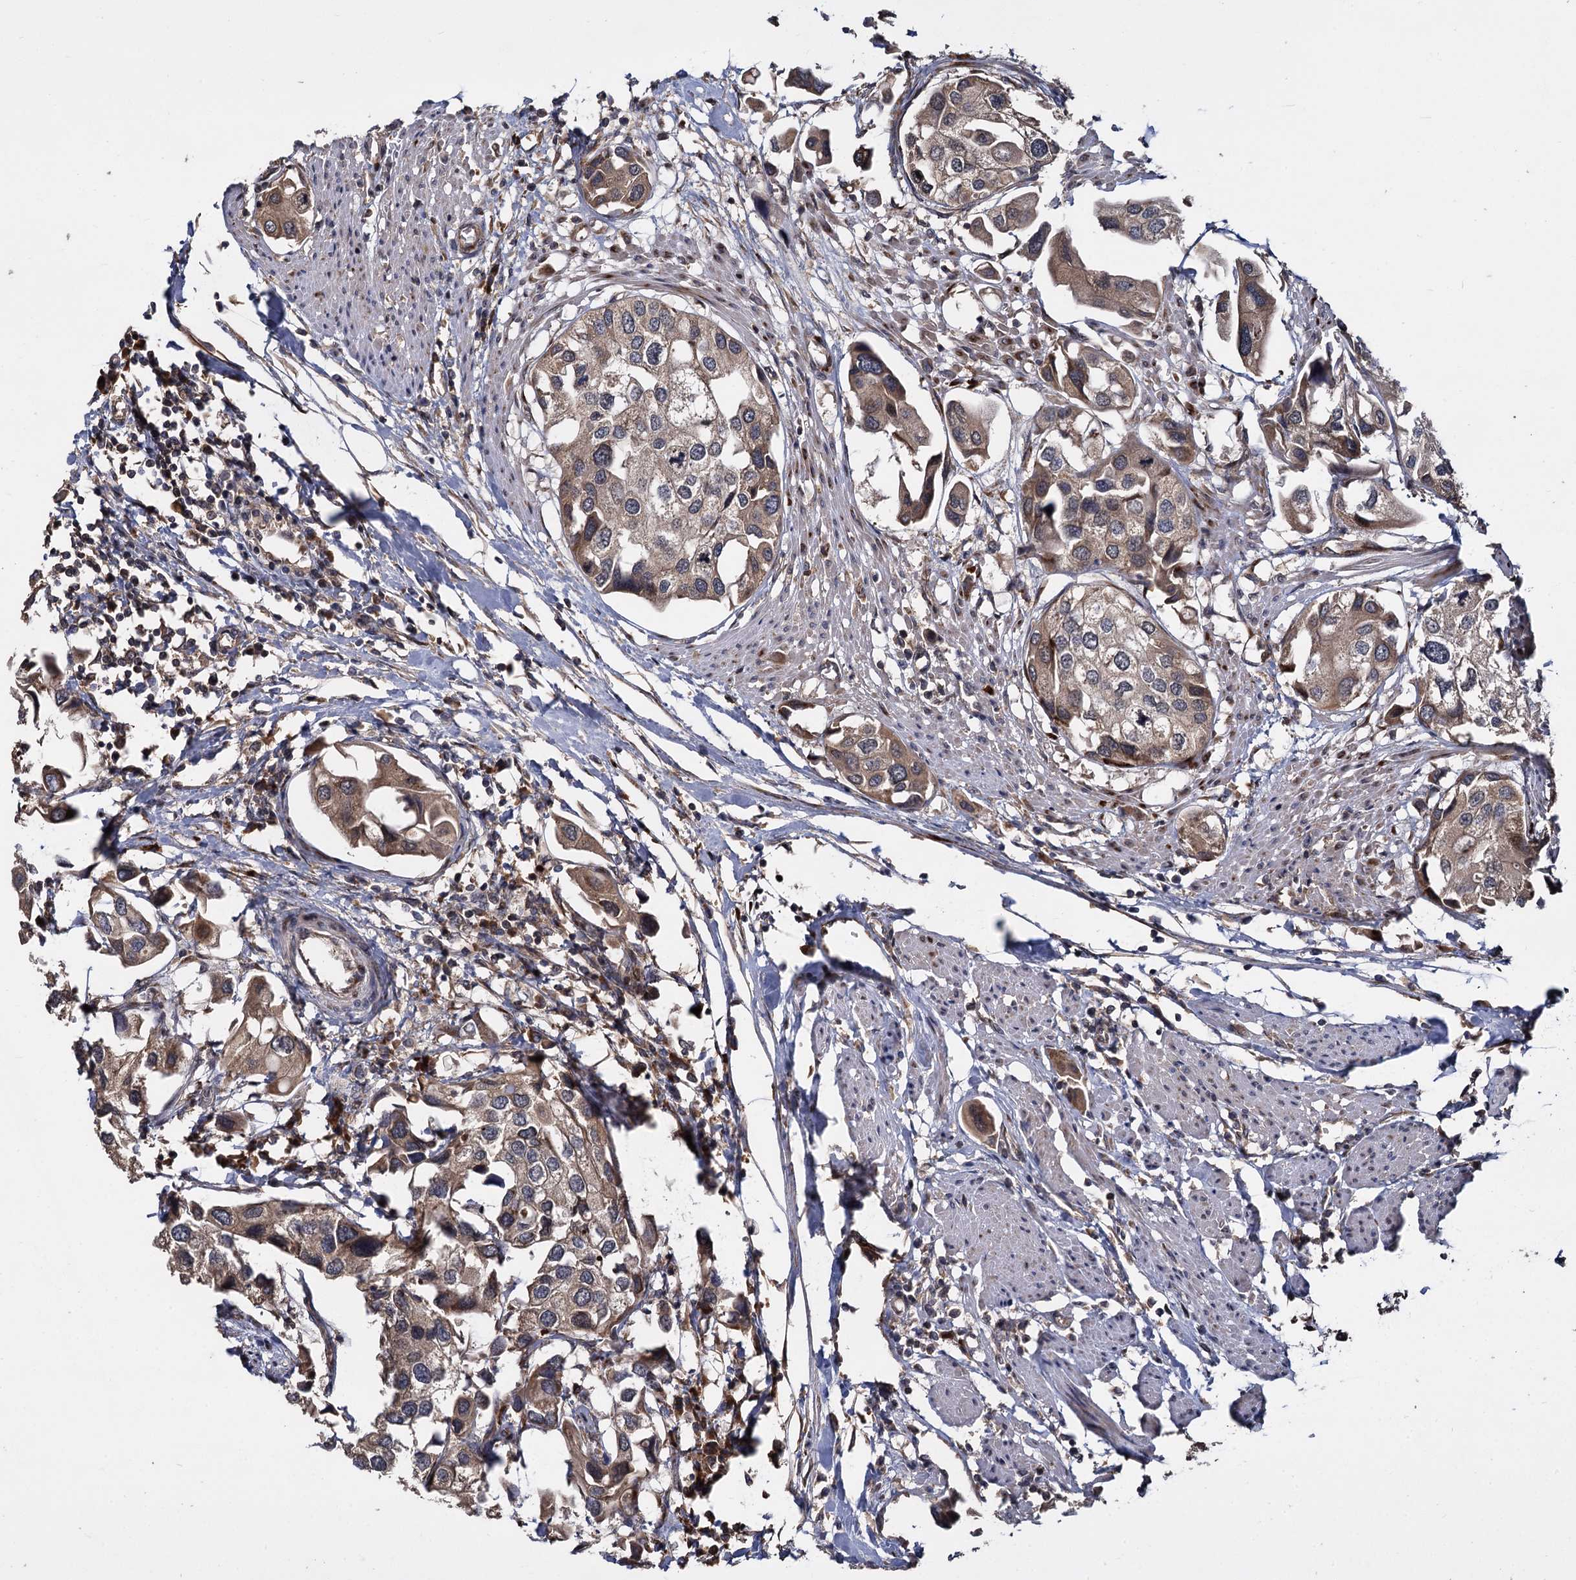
{"staining": {"intensity": "moderate", "quantity": "<25%", "location": "cytoplasmic/membranous"}, "tissue": "urothelial cancer", "cell_type": "Tumor cells", "image_type": "cancer", "snomed": [{"axis": "morphology", "description": "Urothelial carcinoma, High grade"}, {"axis": "topography", "description": "Urinary bladder"}], "caption": "Immunohistochemistry (DAB) staining of human urothelial carcinoma (high-grade) exhibits moderate cytoplasmic/membranous protein expression in approximately <25% of tumor cells.", "gene": "INPPL1", "patient": {"sex": "male", "age": 64}}